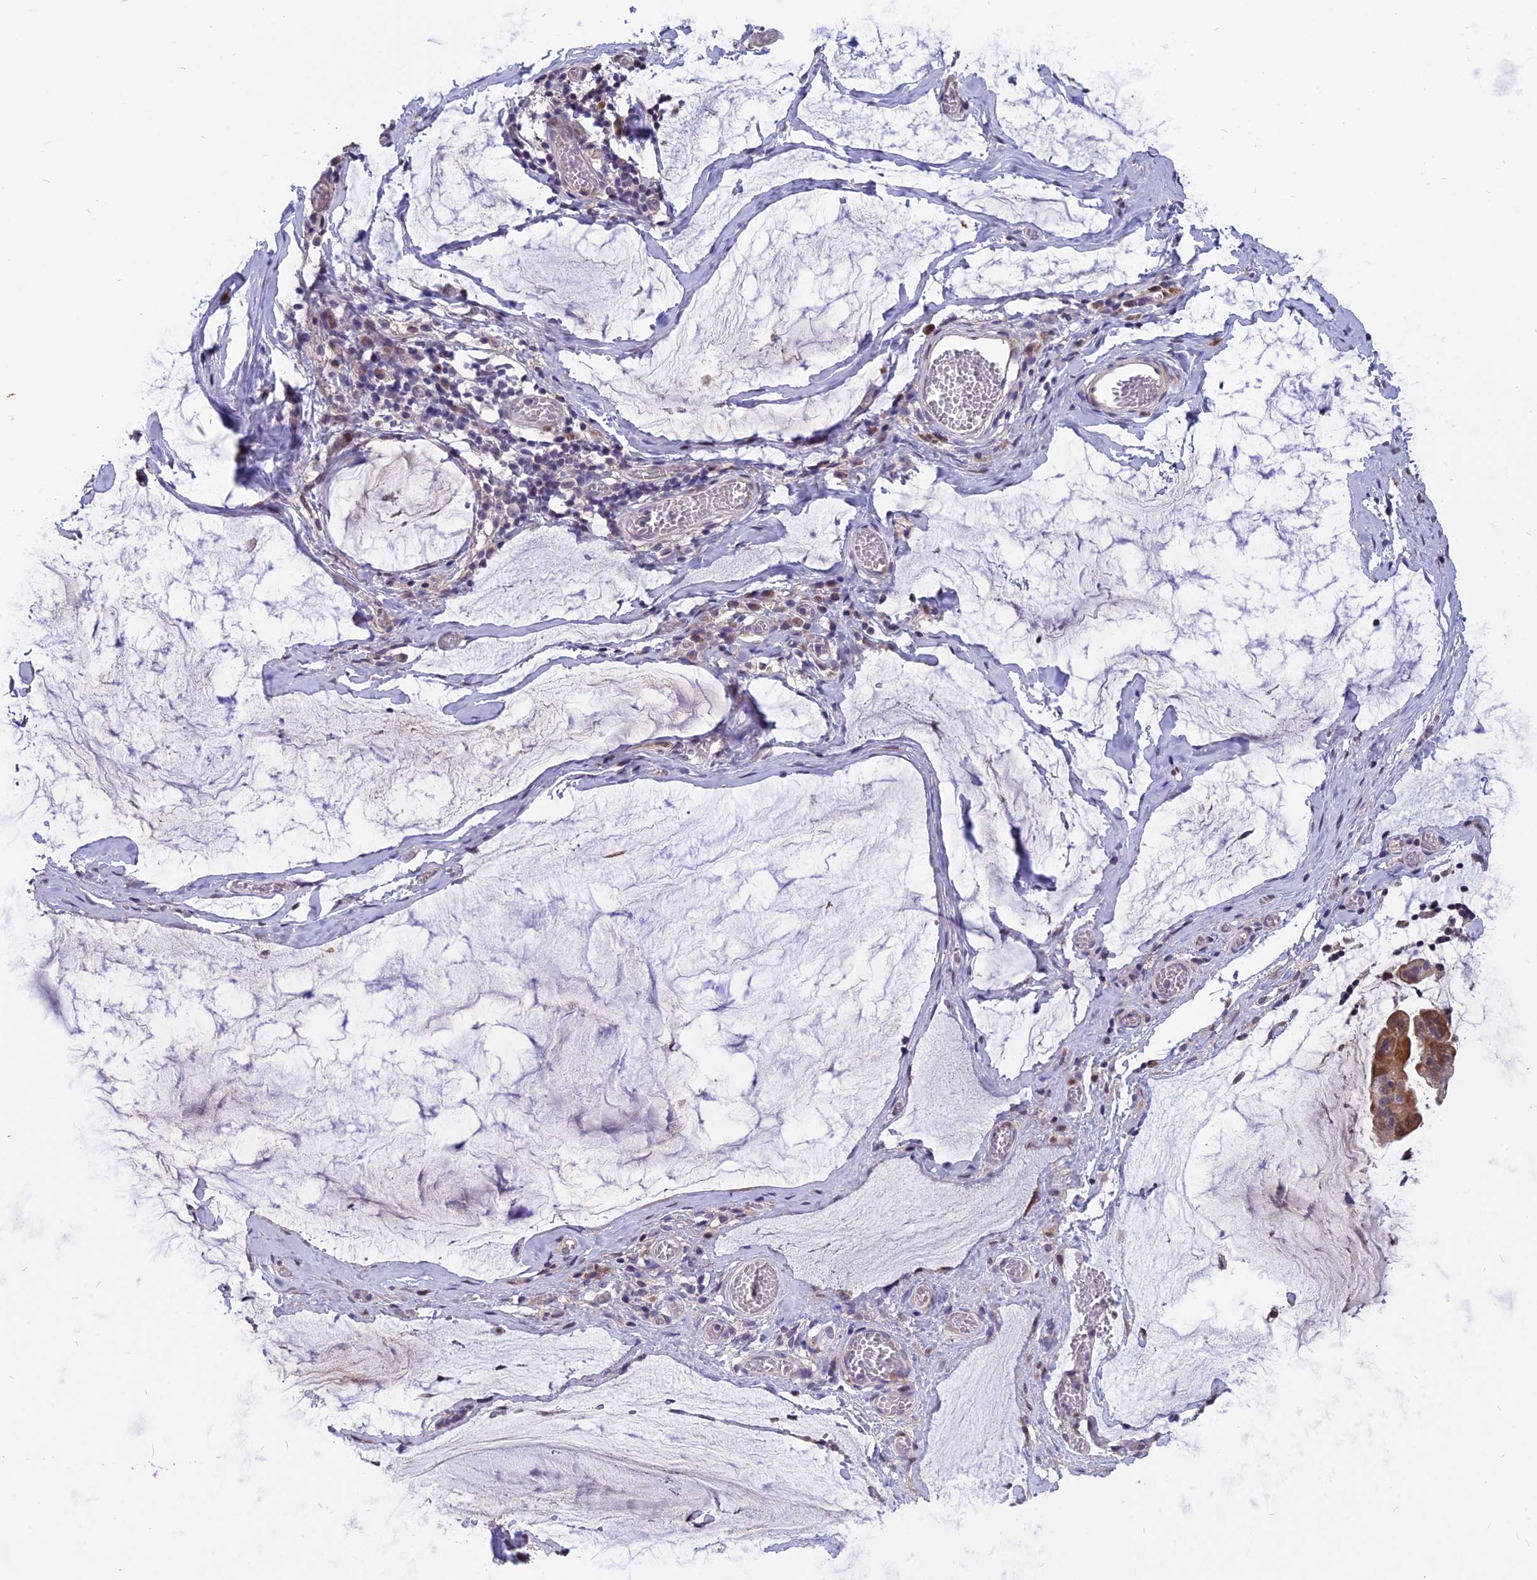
{"staining": {"intensity": "moderate", "quantity": ">75%", "location": "cytoplasmic/membranous,nuclear"}, "tissue": "ovarian cancer", "cell_type": "Tumor cells", "image_type": "cancer", "snomed": [{"axis": "morphology", "description": "Cystadenocarcinoma, mucinous, NOS"}, {"axis": "topography", "description": "Ovary"}], "caption": "Tumor cells reveal medium levels of moderate cytoplasmic/membranous and nuclear expression in approximately >75% of cells in human ovarian cancer (mucinous cystadenocarcinoma).", "gene": "TMEM263", "patient": {"sex": "female", "age": 73}}